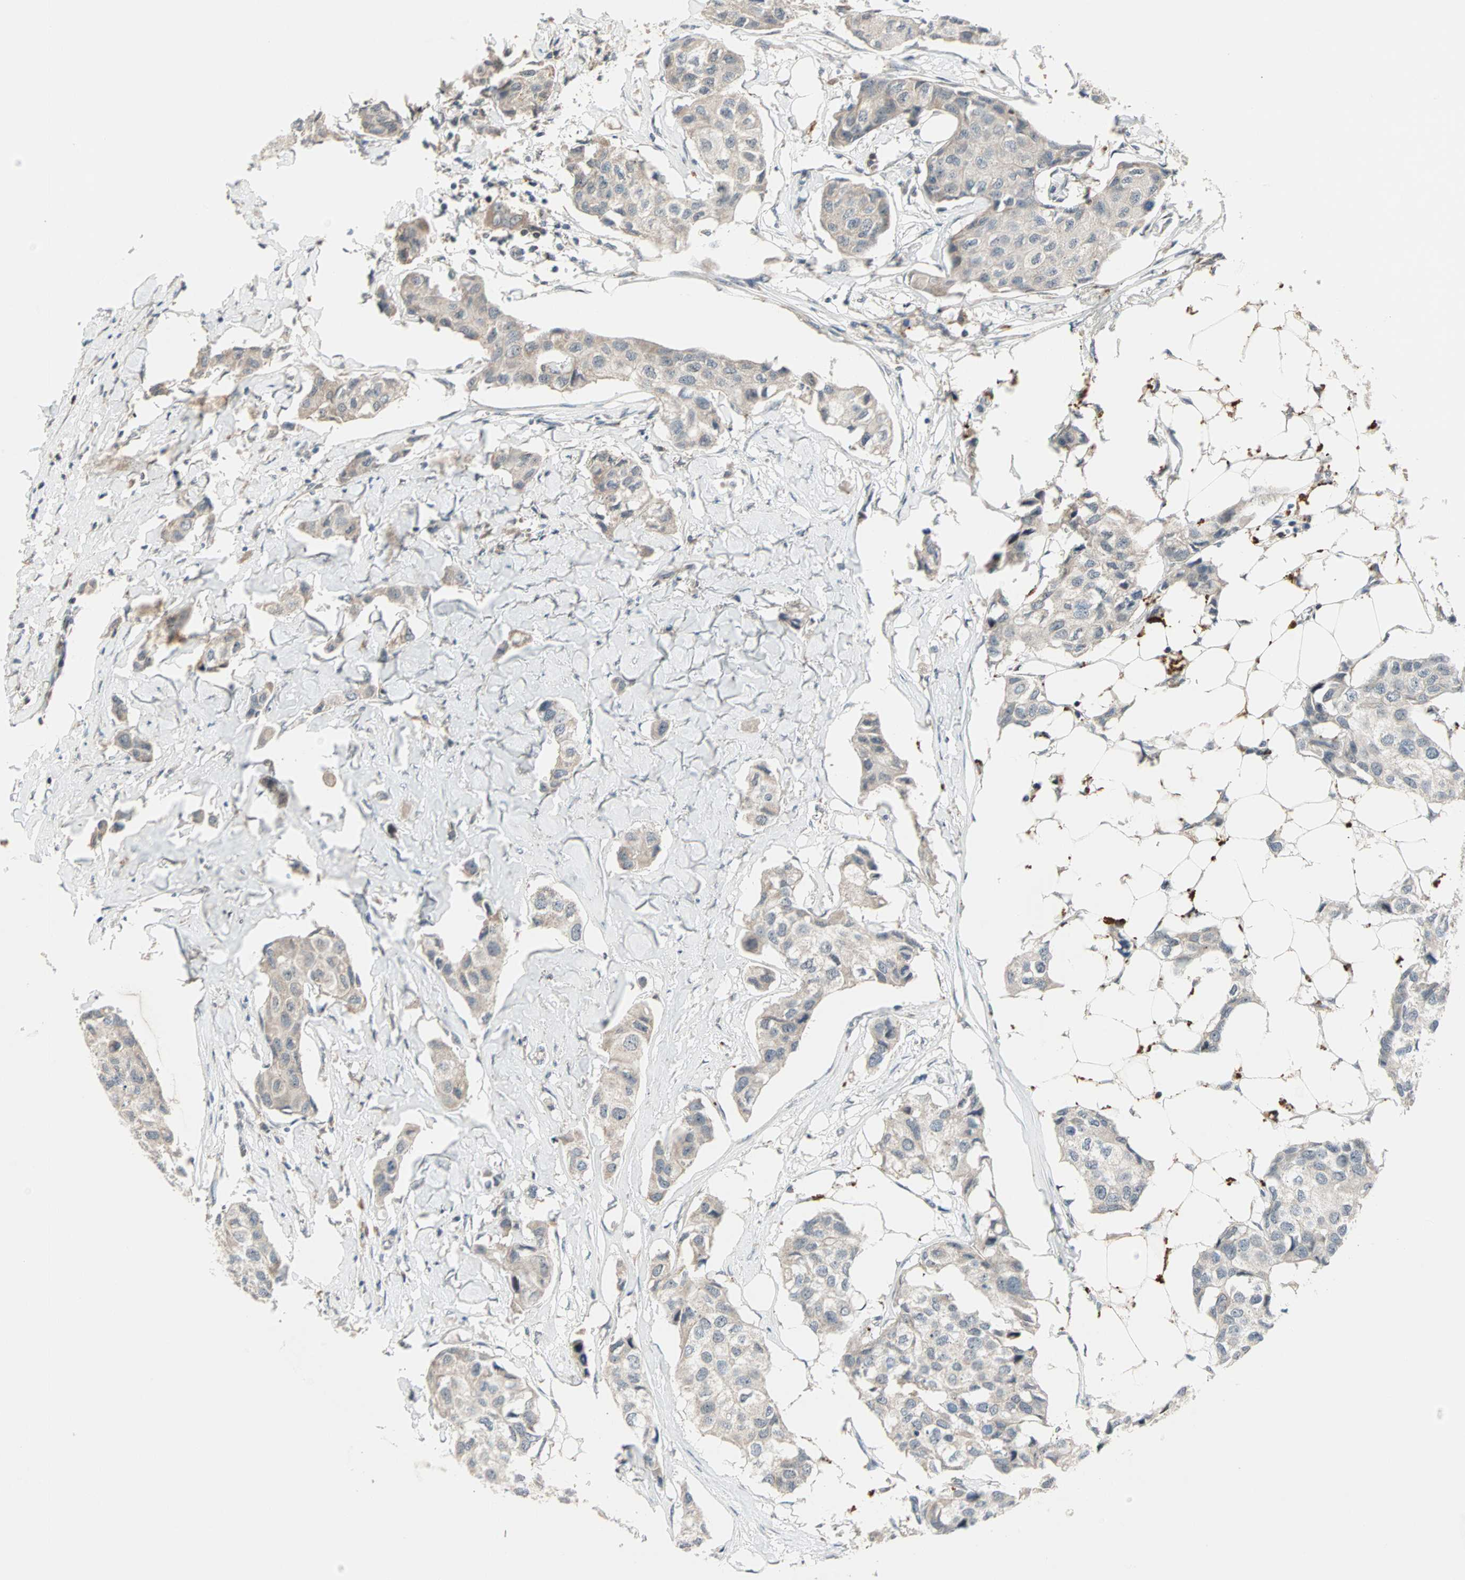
{"staining": {"intensity": "weak", "quantity": "25%-75%", "location": "cytoplasmic/membranous"}, "tissue": "breast cancer", "cell_type": "Tumor cells", "image_type": "cancer", "snomed": [{"axis": "morphology", "description": "Duct carcinoma"}, {"axis": "topography", "description": "Breast"}], "caption": "Human breast intraductal carcinoma stained with a protein marker shows weak staining in tumor cells.", "gene": "PROS1", "patient": {"sex": "female", "age": 80}}